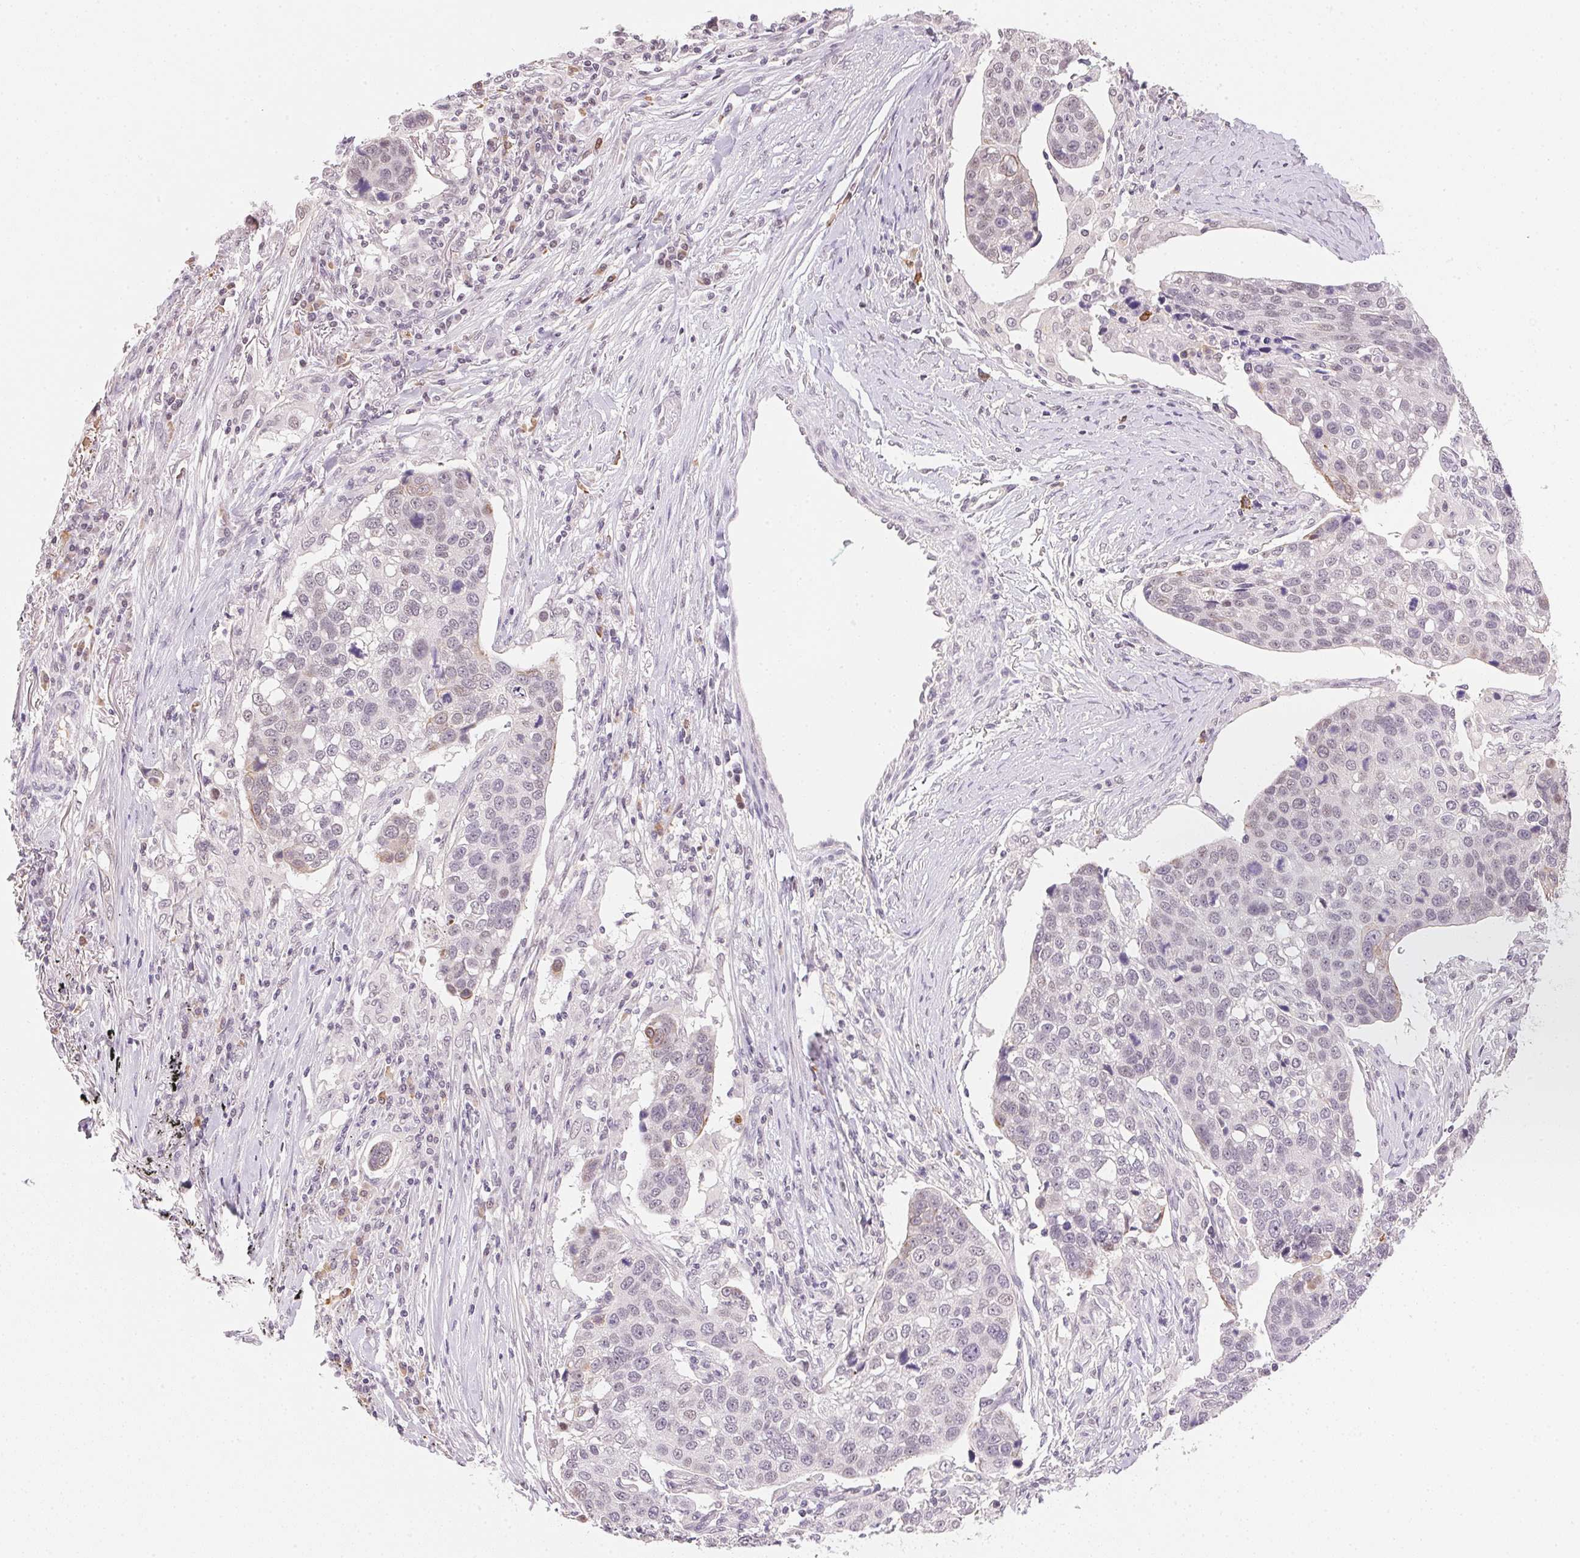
{"staining": {"intensity": "negative", "quantity": "none", "location": "none"}, "tissue": "lung cancer", "cell_type": "Tumor cells", "image_type": "cancer", "snomed": [{"axis": "morphology", "description": "Squamous cell carcinoma, NOS"}, {"axis": "topography", "description": "Lymph node"}, {"axis": "topography", "description": "Lung"}], "caption": "Tumor cells are negative for brown protein staining in lung cancer (squamous cell carcinoma).", "gene": "FNDC4", "patient": {"sex": "male", "age": 61}}